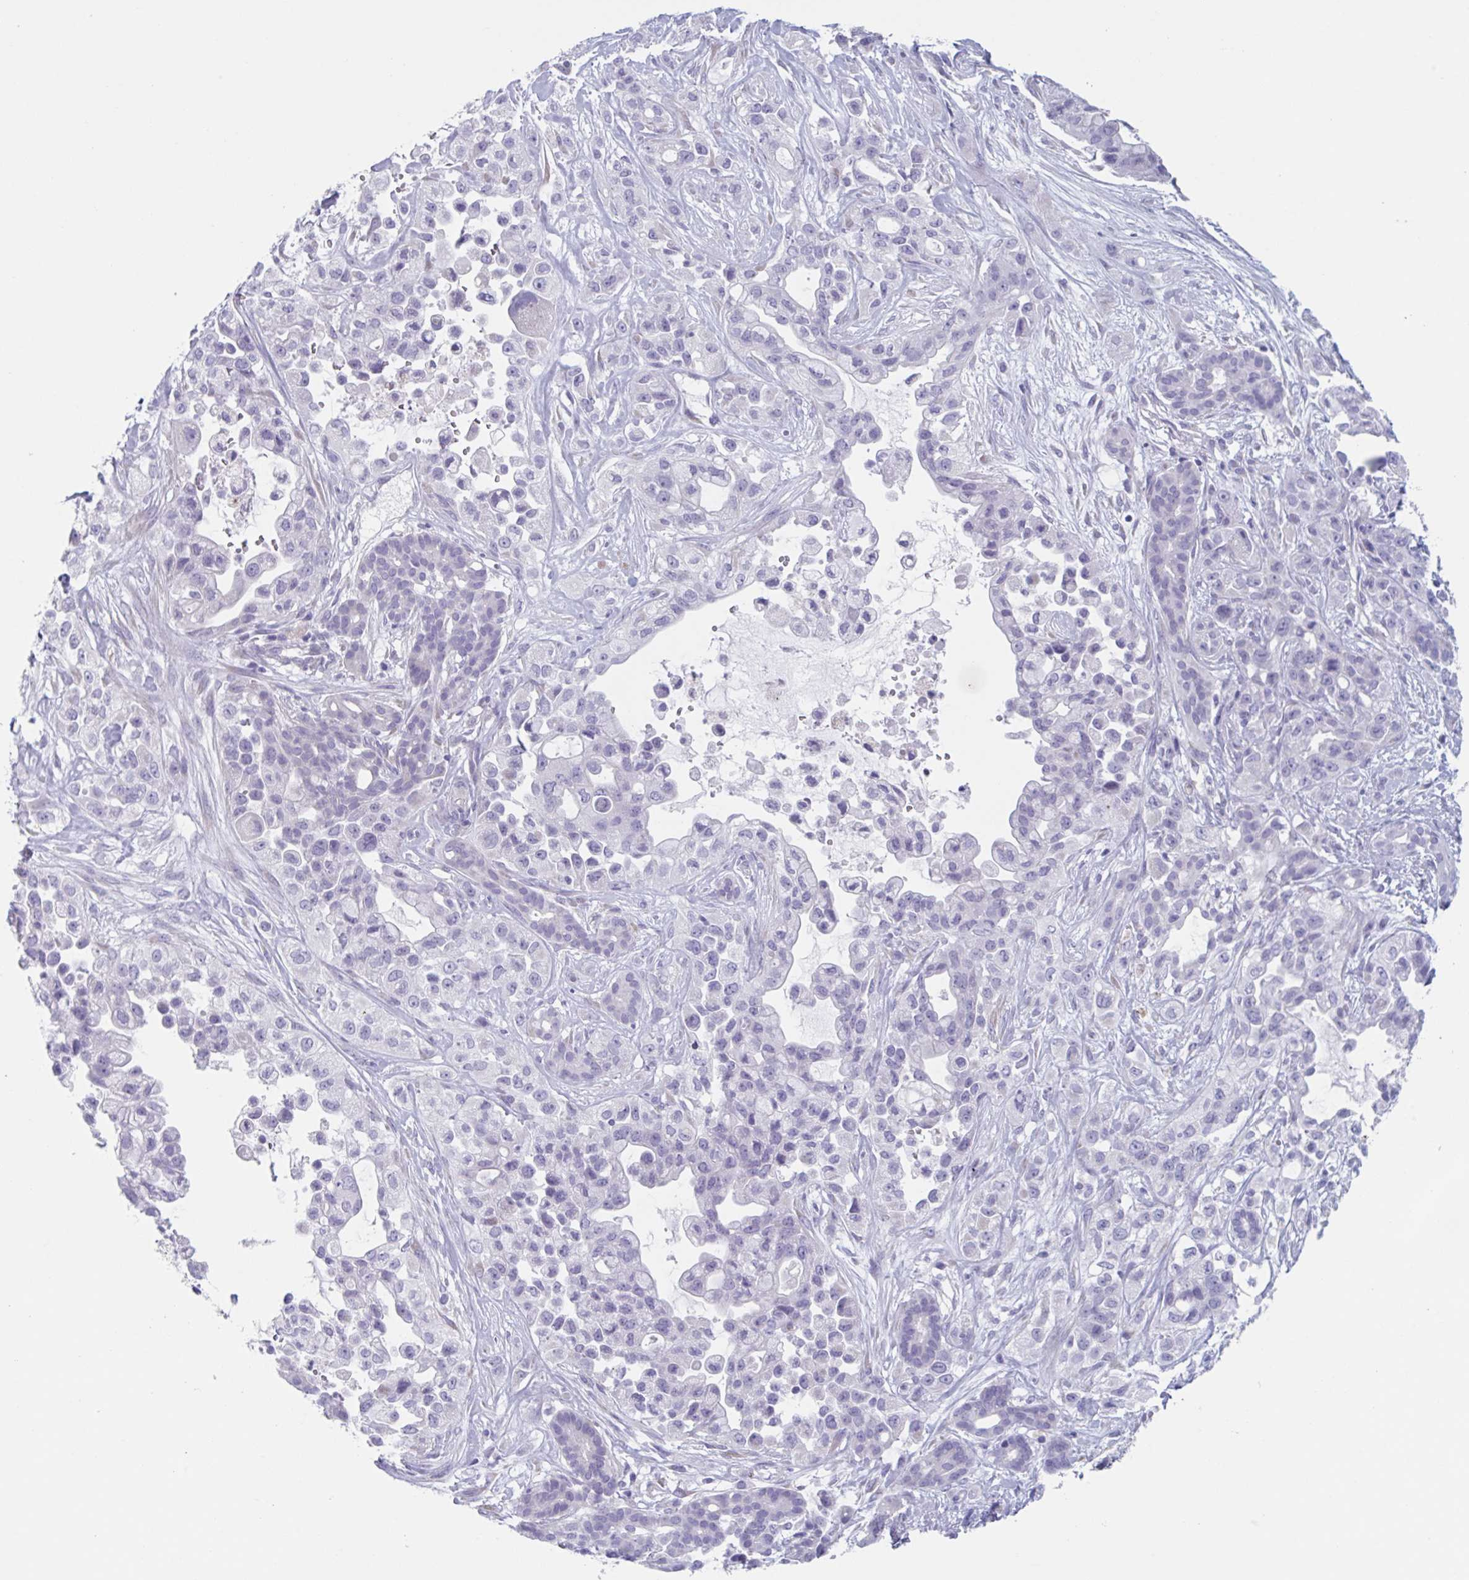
{"staining": {"intensity": "negative", "quantity": "none", "location": "none"}, "tissue": "pancreatic cancer", "cell_type": "Tumor cells", "image_type": "cancer", "snomed": [{"axis": "morphology", "description": "Adenocarcinoma, NOS"}, {"axis": "topography", "description": "Pancreas"}], "caption": "Immunohistochemistry (IHC) micrograph of human pancreatic adenocarcinoma stained for a protein (brown), which shows no positivity in tumor cells.", "gene": "HSD11B2", "patient": {"sex": "male", "age": 44}}